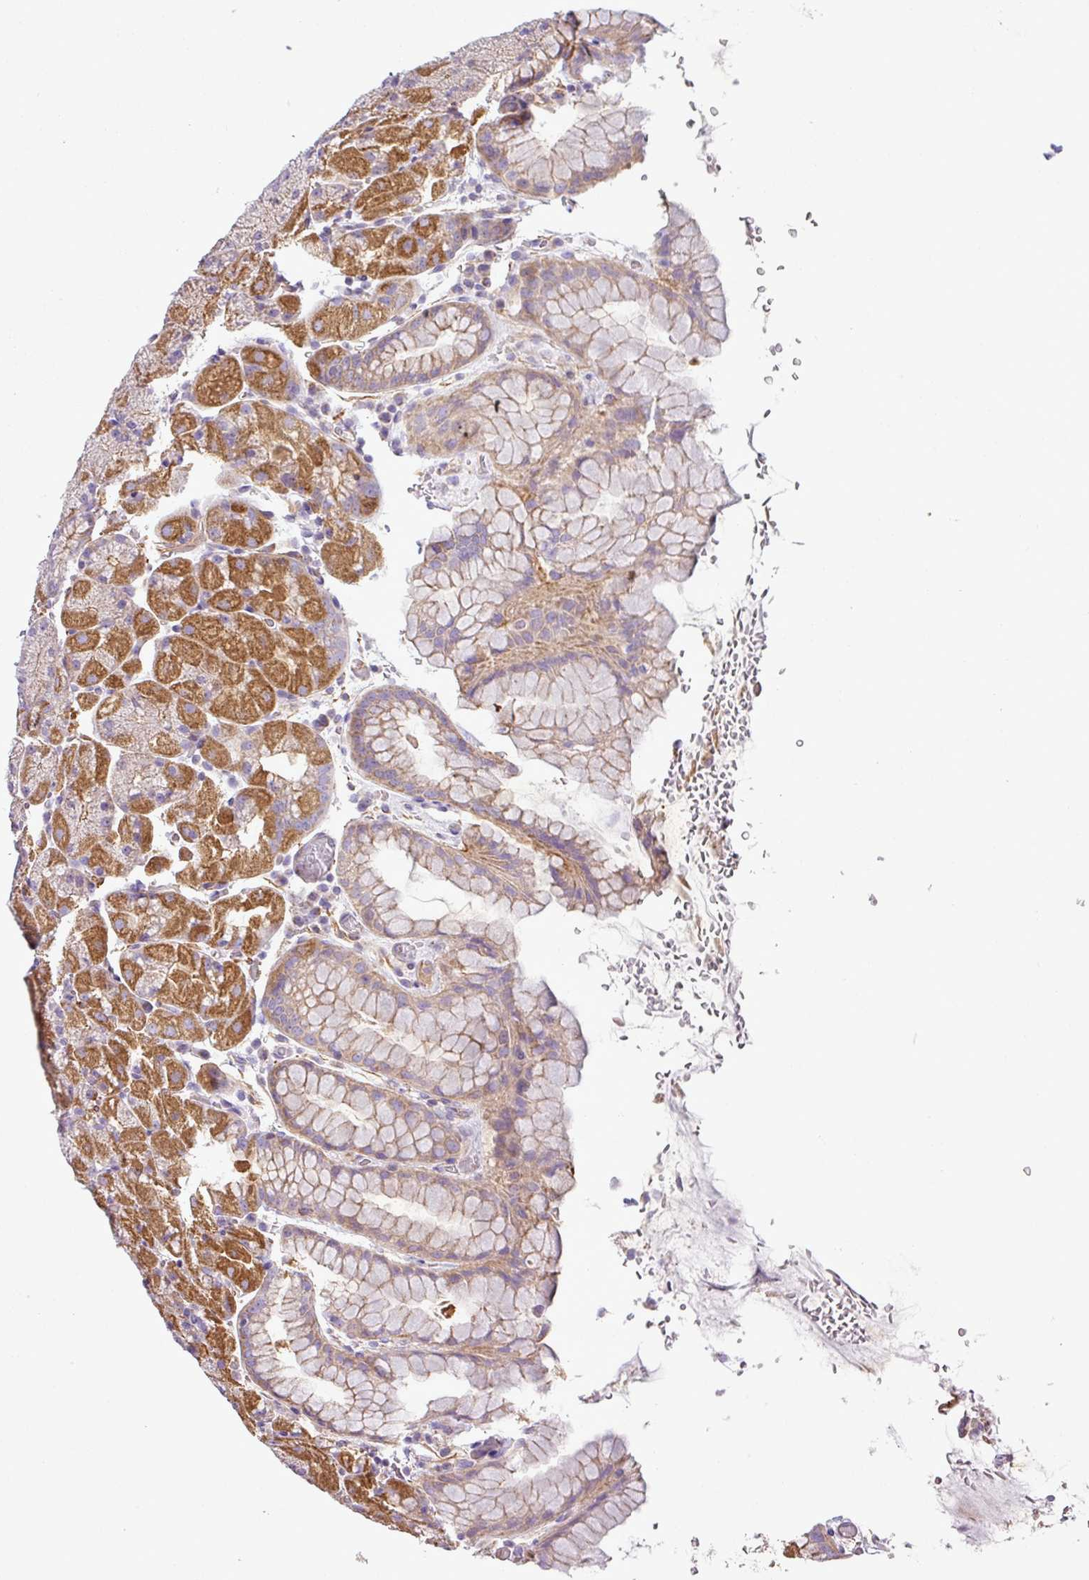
{"staining": {"intensity": "strong", "quantity": "25%-75%", "location": "cytoplasmic/membranous"}, "tissue": "stomach", "cell_type": "Glandular cells", "image_type": "normal", "snomed": [{"axis": "morphology", "description": "Normal tissue, NOS"}, {"axis": "topography", "description": "Stomach, upper"}, {"axis": "topography", "description": "Stomach, lower"}], "caption": "A histopathology image of stomach stained for a protein demonstrates strong cytoplasmic/membranous brown staining in glandular cells. The staining was performed using DAB to visualize the protein expression in brown, while the nuclei were stained in blue with hematoxylin (Magnification: 20x).", "gene": "BTN2A2", "patient": {"sex": "male", "age": 67}}